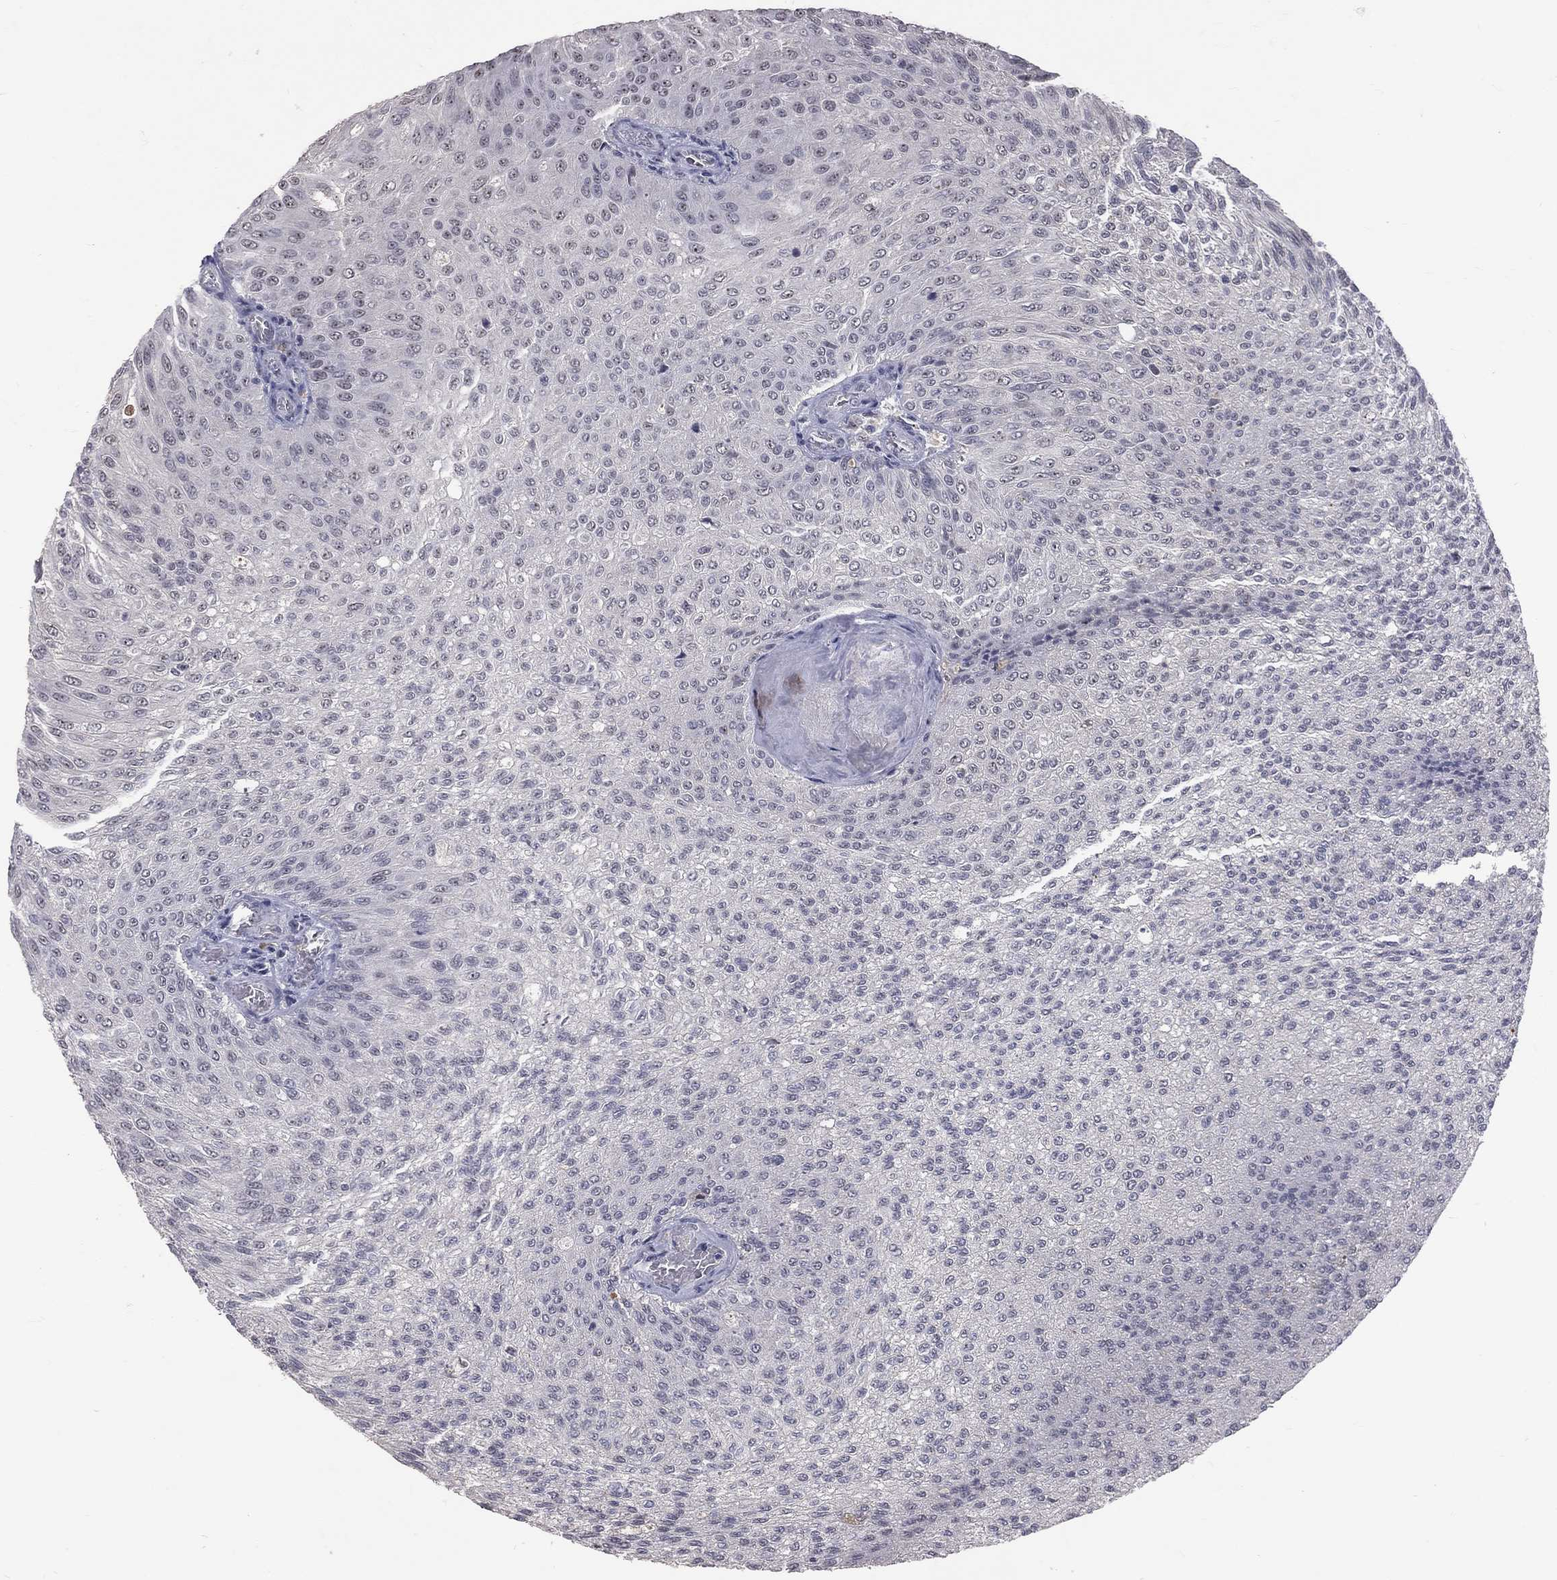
{"staining": {"intensity": "negative", "quantity": "none", "location": "none"}, "tissue": "urothelial cancer", "cell_type": "Tumor cells", "image_type": "cancer", "snomed": [{"axis": "morphology", "description": "Urothelial carcinoma, Low grade"}, {"axis": "topography", "description": "Ureter, NOS"}, {"axis": "topography", "description": "Urinary bladder"}], "caption": "This is a photomicrograph of IHC staining of low-grade urothelial carcinoma, which shows no staining in tumor cells.", "gene": "DSG4", "patient": {"sex": "male", "age": 78}}